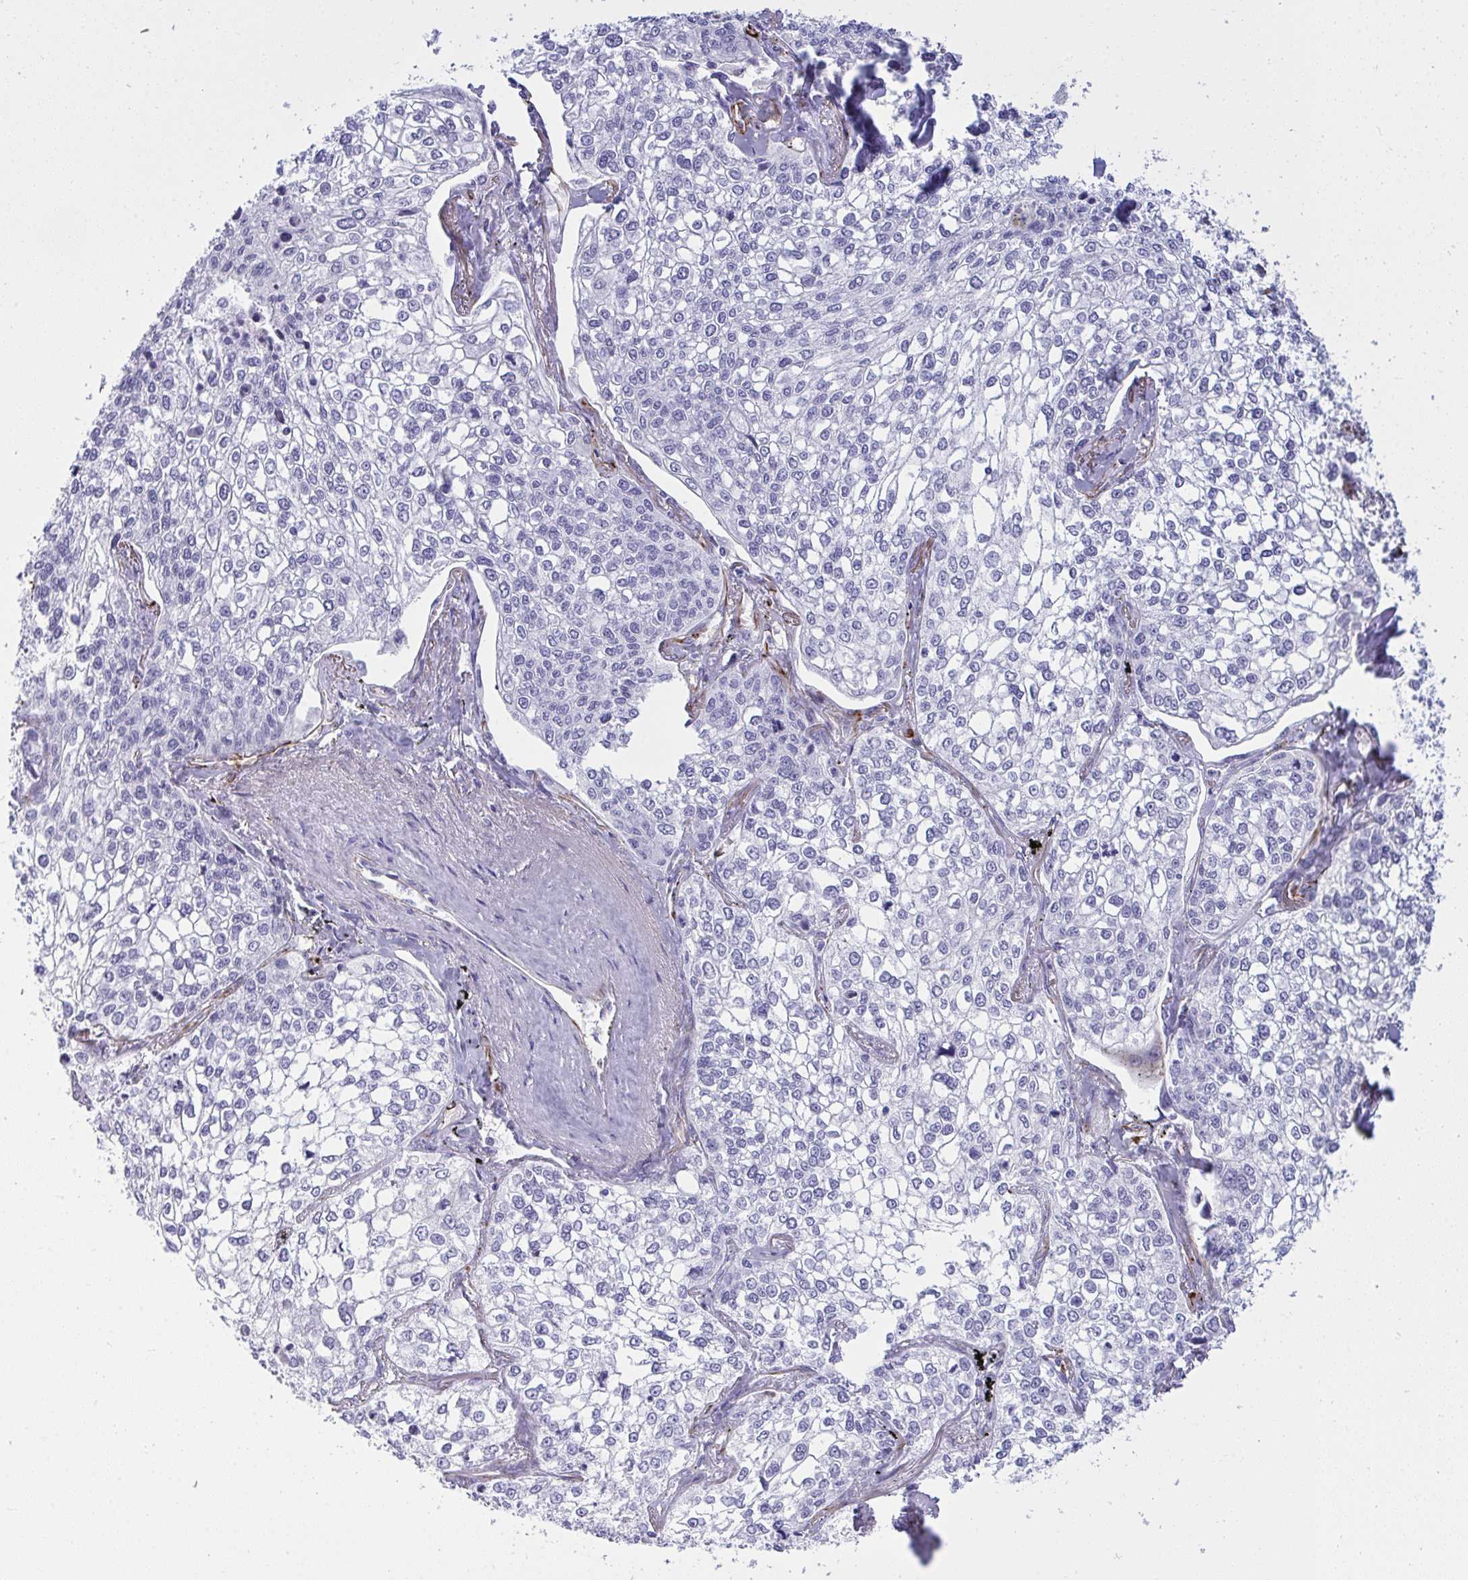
{"staining": {"intensity": "negative", "quantity": "none", "location": "none"}, "tissue": "lung cancer", "cell_type": "Tumor cells", "image_type": "cancer", "snomed": [{"axis": "morphology", "description": "Squamous cell carcinoma, NOS"}, {"axis": "topography", "description": "Lung"}], "caption": "The histopathology image demonstrates no staining of tumor cells in lung cancer (squamous cell carcinoma).", "gene": "SLC35B1", "patient": {"sex": "male", "age": 74}}